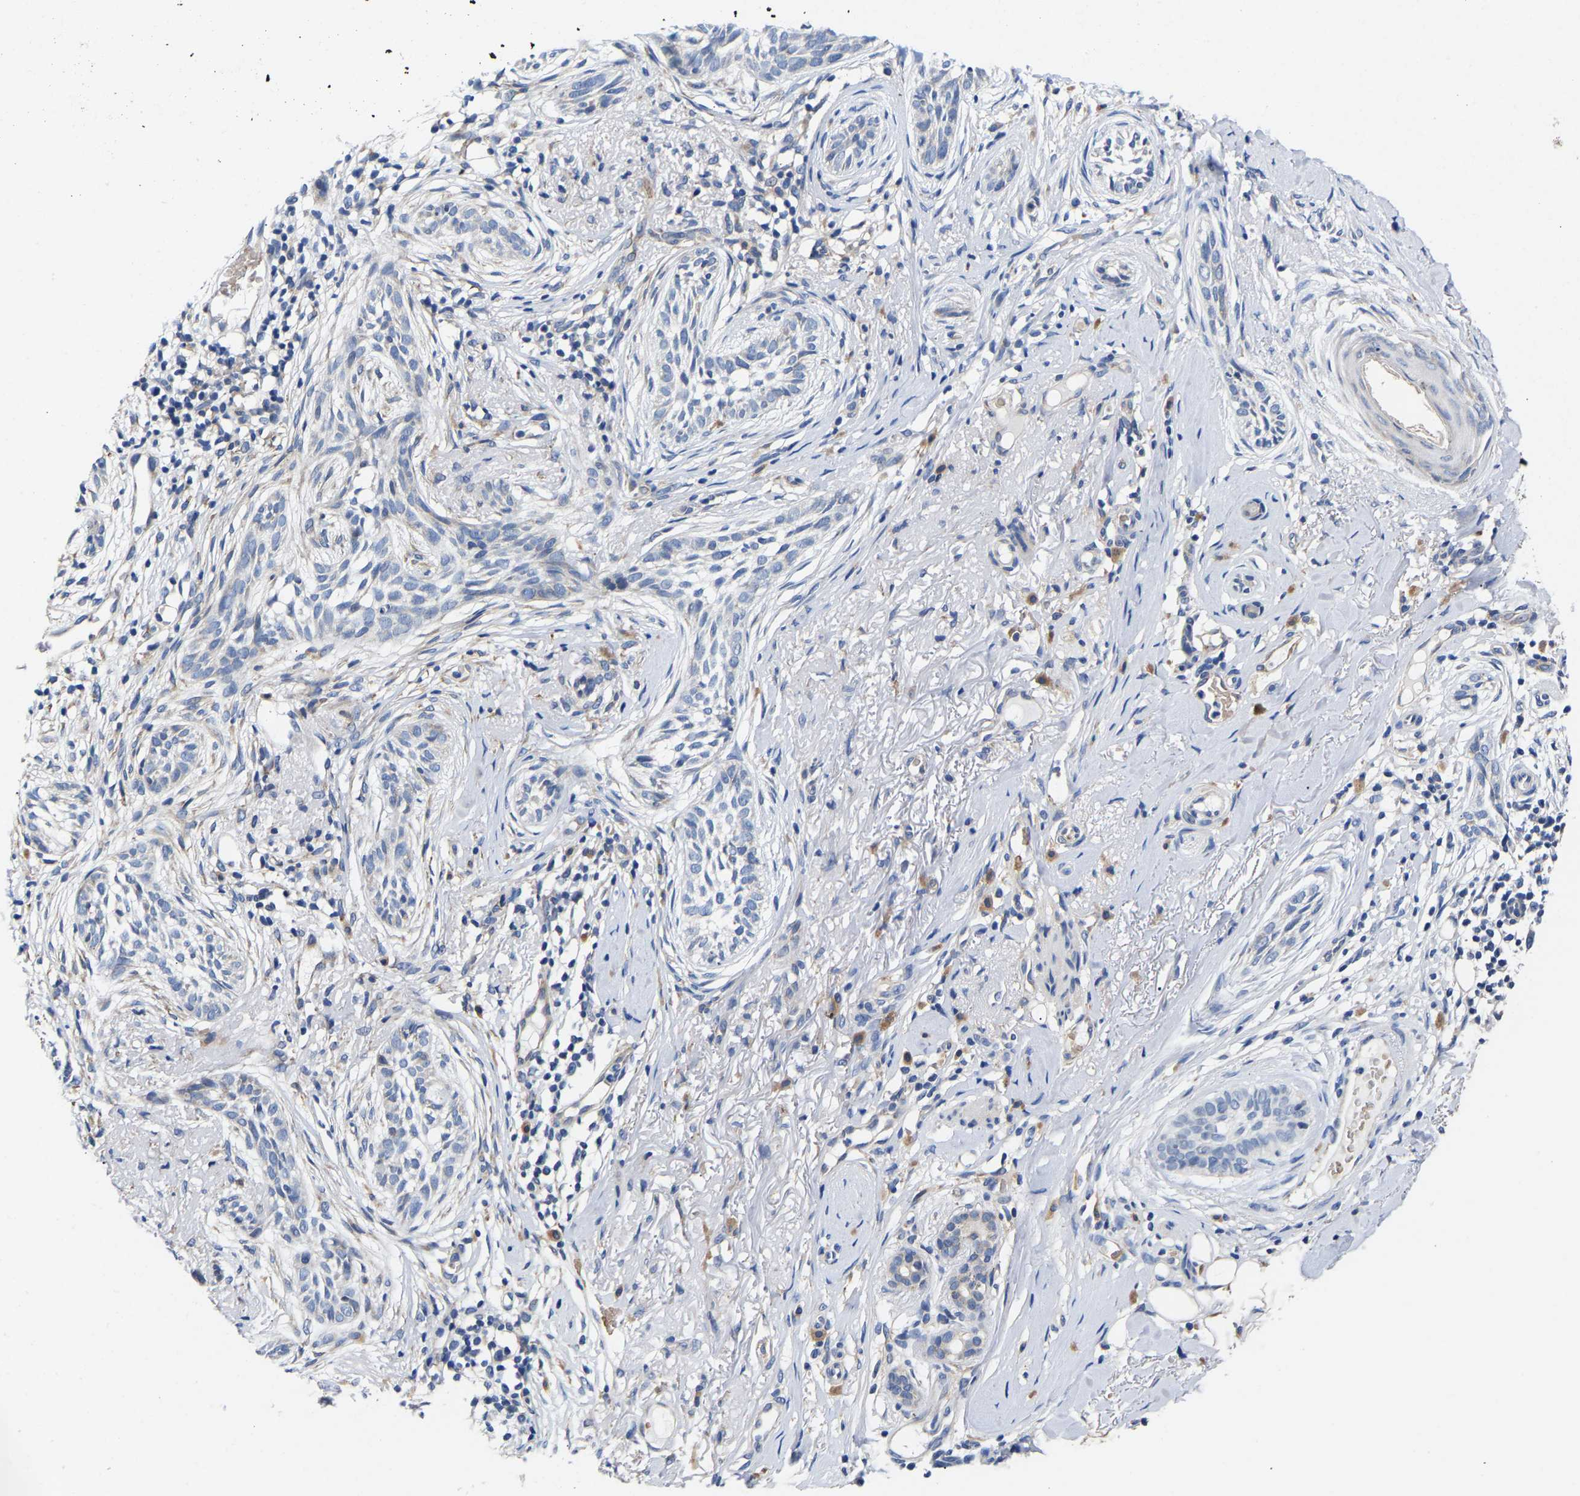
{"staining": {"intensity": "negative", "quantity": "none", "location": "none"}, "tissue": "skin cancer", "cell_type": "Tumor cells", "image_type": "cancer", "snomed": [{"axis": "morphology", "description": "Basal cell carcinoma"}, {"axis": "topography", "description": "Skin"}], "caption": "DAB (3,3'-diaminobenzidine) immunohistochemical staining of basal cell carcinoma (skin) demonstrates no significant positivity in tumor cells.", "gene": "RINT1", "patient": {"sex": "female", "age": 88}}